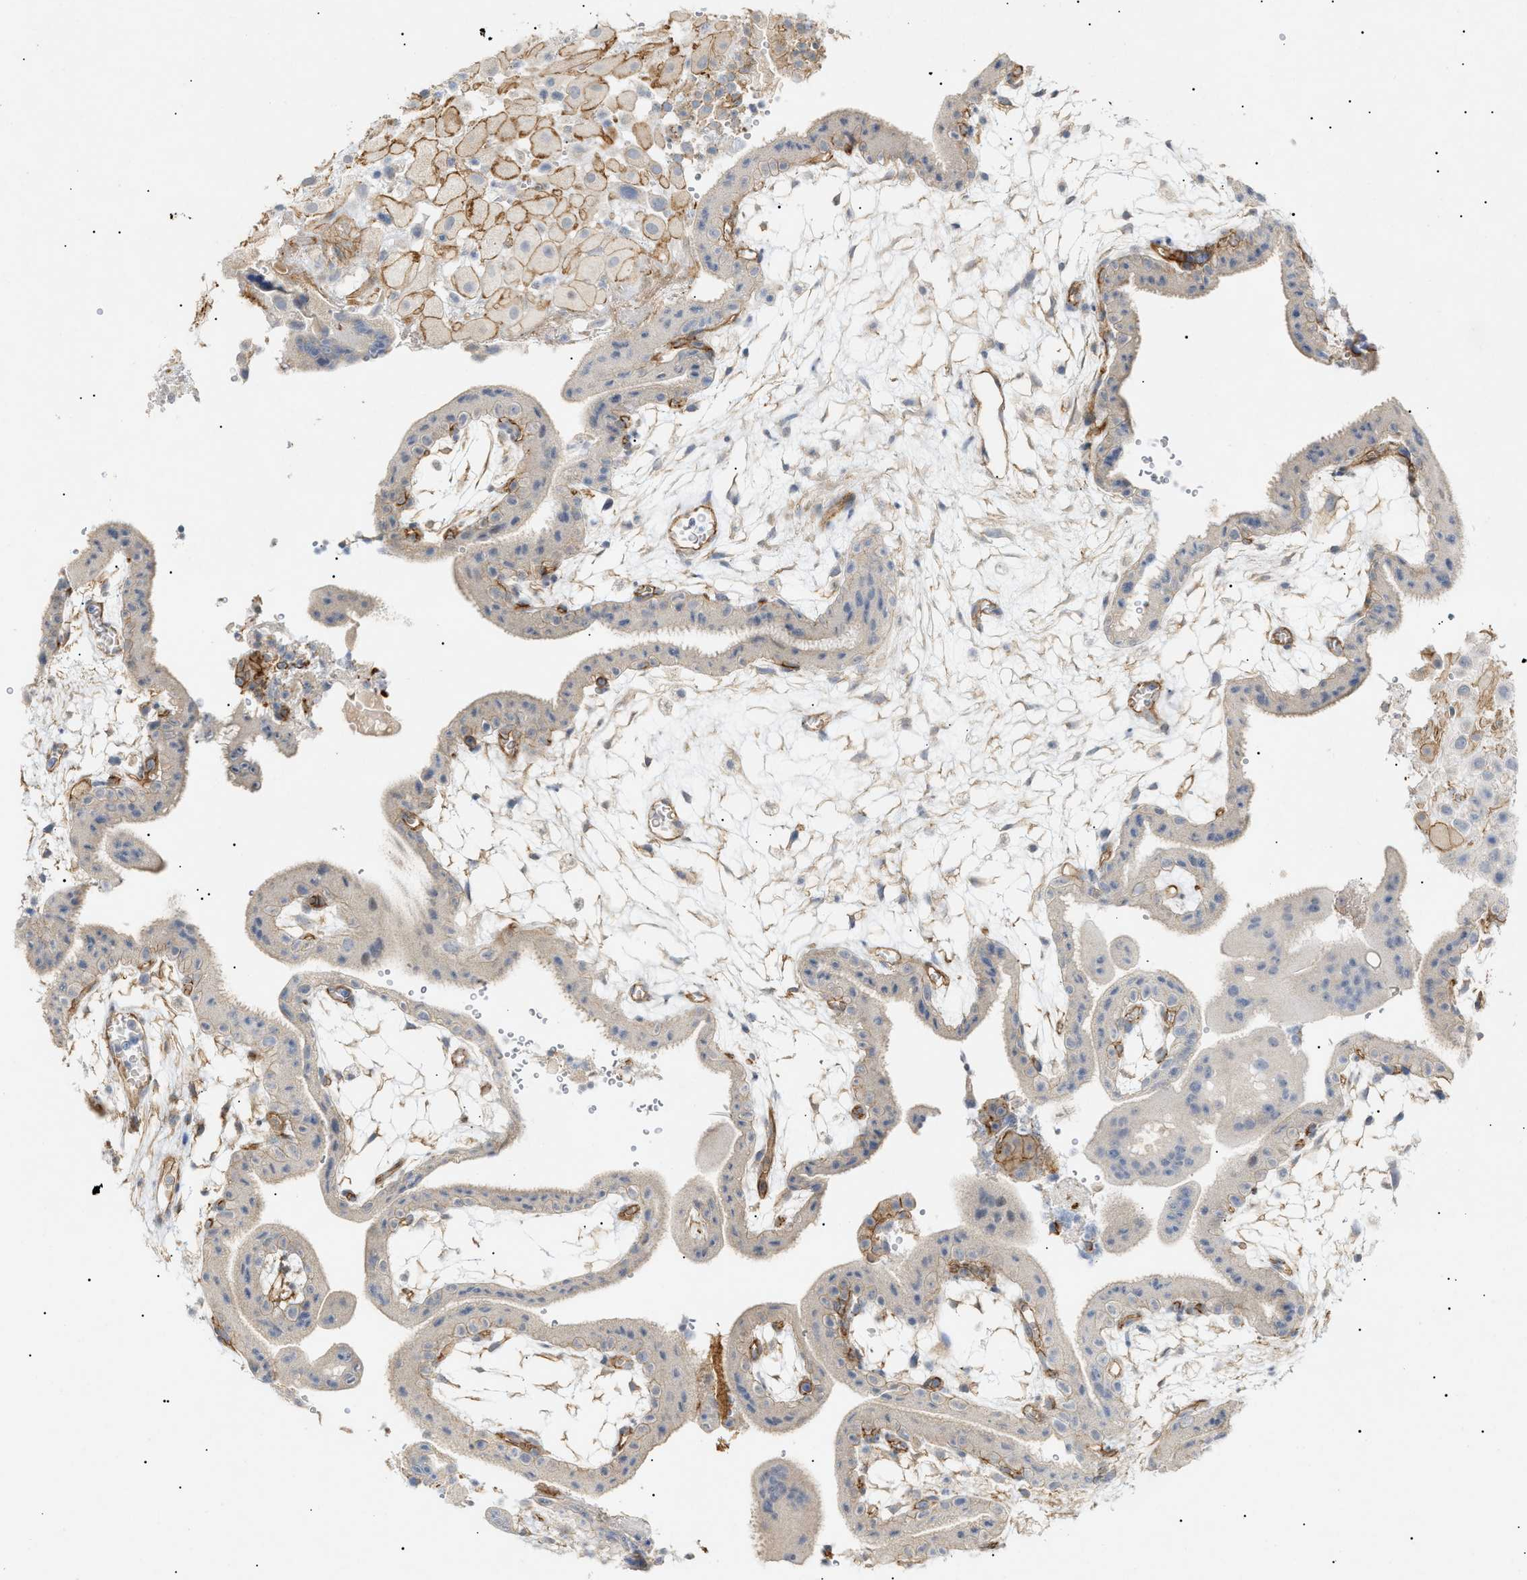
{"staining": {"intensity": "moderate", "quantity": "25%-75%", "location": "cytoplasmic/membranous"}, "tissue": "placenta", "cell_type": "Decidual cells", "image_type": "normal", "snomed": [{"axis": "morphology", "description": "Normal tissue, NOS"}, {"axis": "topography", "description": "Placenta"}], "caption": "DAB (3,3'-diaminobenzidine) immunohistochemical staining of normal placenta reveals moderate cytoplasmic/membranous protein staining in approximately 25%-75% of decidual cells.", "gene": "ZFHX2", "patient": {"sex": "female", "age": 18}}